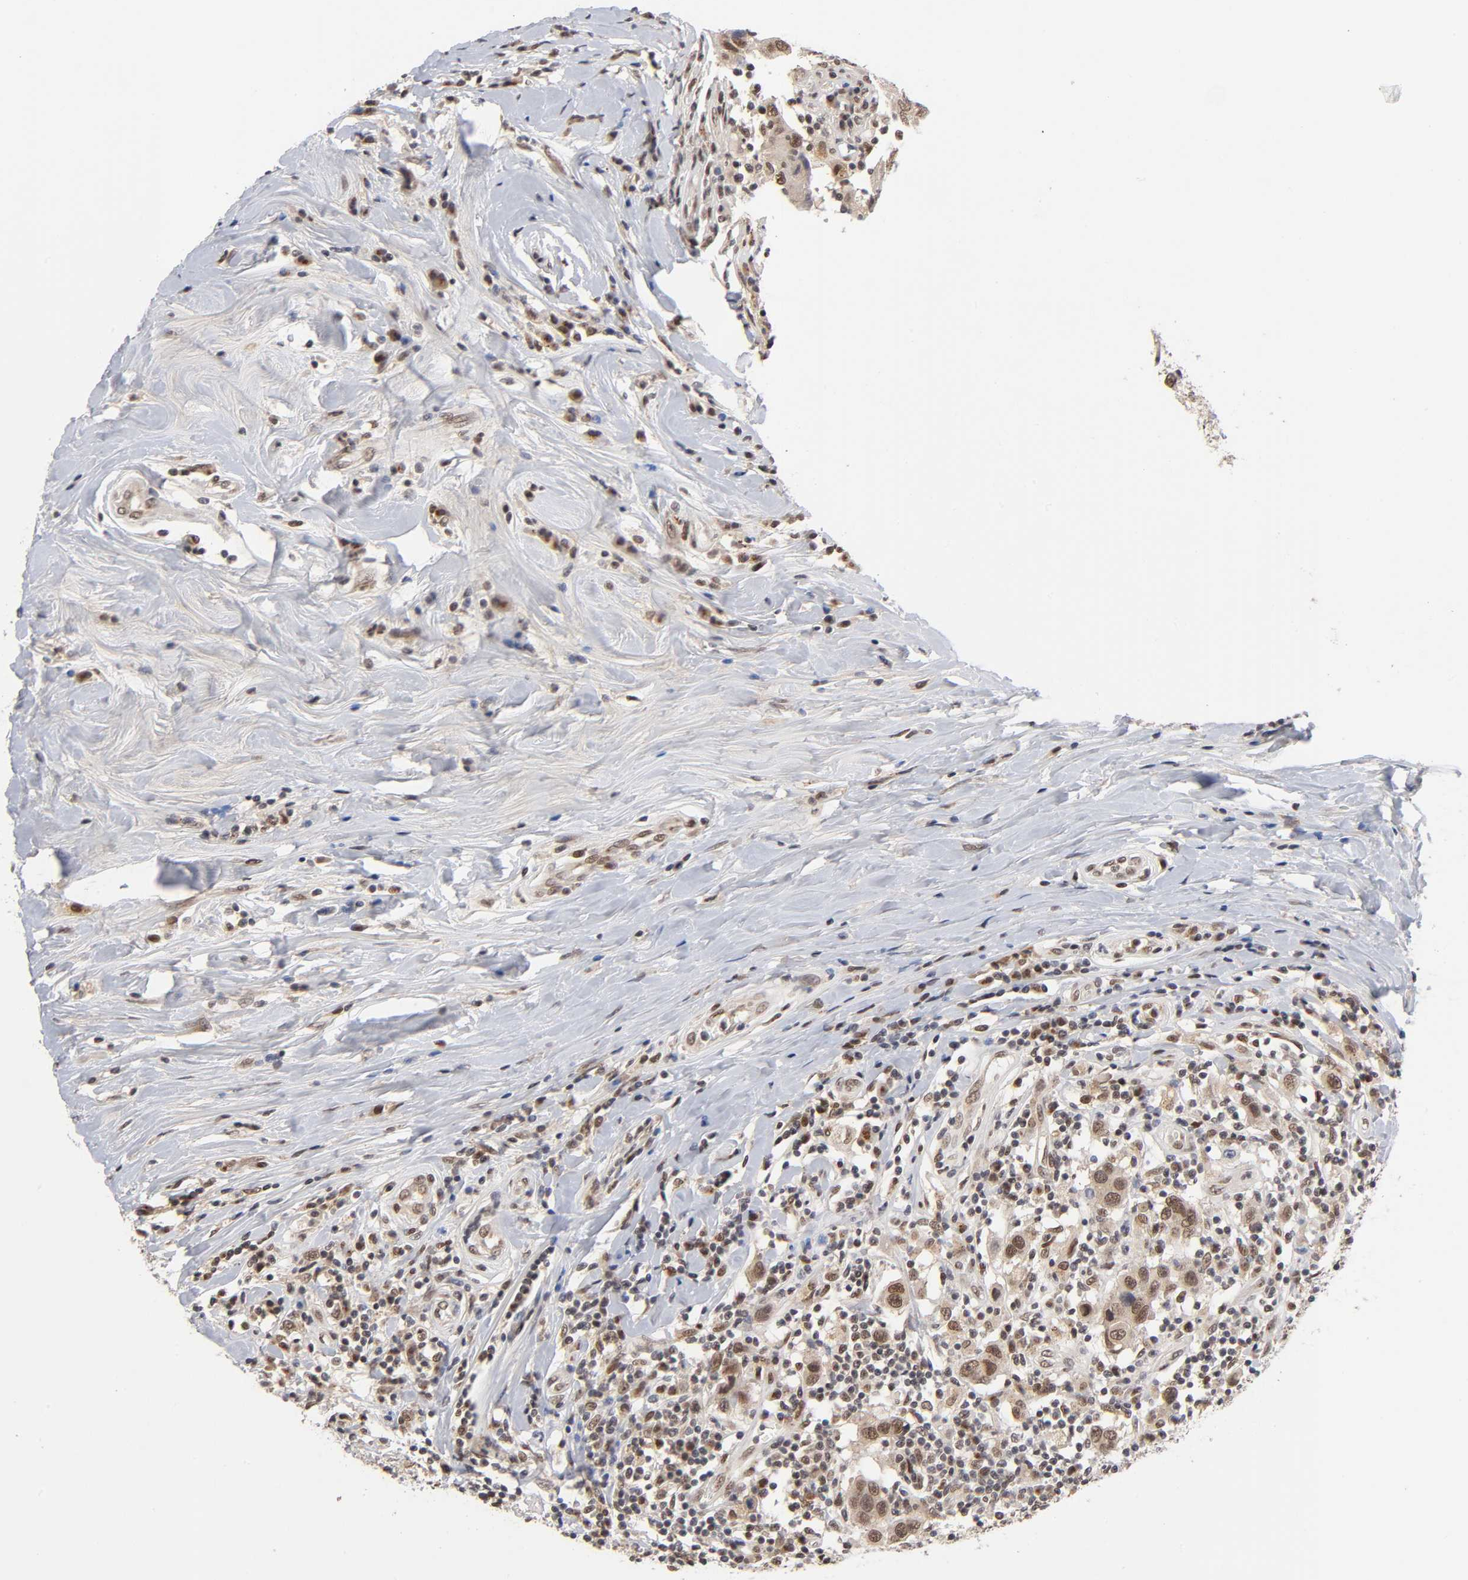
{"staining": {"intensity": "moderate", "quantity": ">75%", "location": "cytoplasmic/membranous,nuclear"}, "tissue": "breast cancer", "cell_type": "Tumor cells", "image_type": "cancer", "snomed": [{"axis": "morphology", "description": "Duct carcinoma"}, {"axis": "topography", "description": "Breast"}], "caption": "This is a micrograph of IHC staining of breast cancer (invasive ductal carcinoma), which shows moderate staining in the cytoplasmic/membranous and nuclear of tumor cells.", "gene": "EP300", "patient": {"sex": "female", "age": 27}}